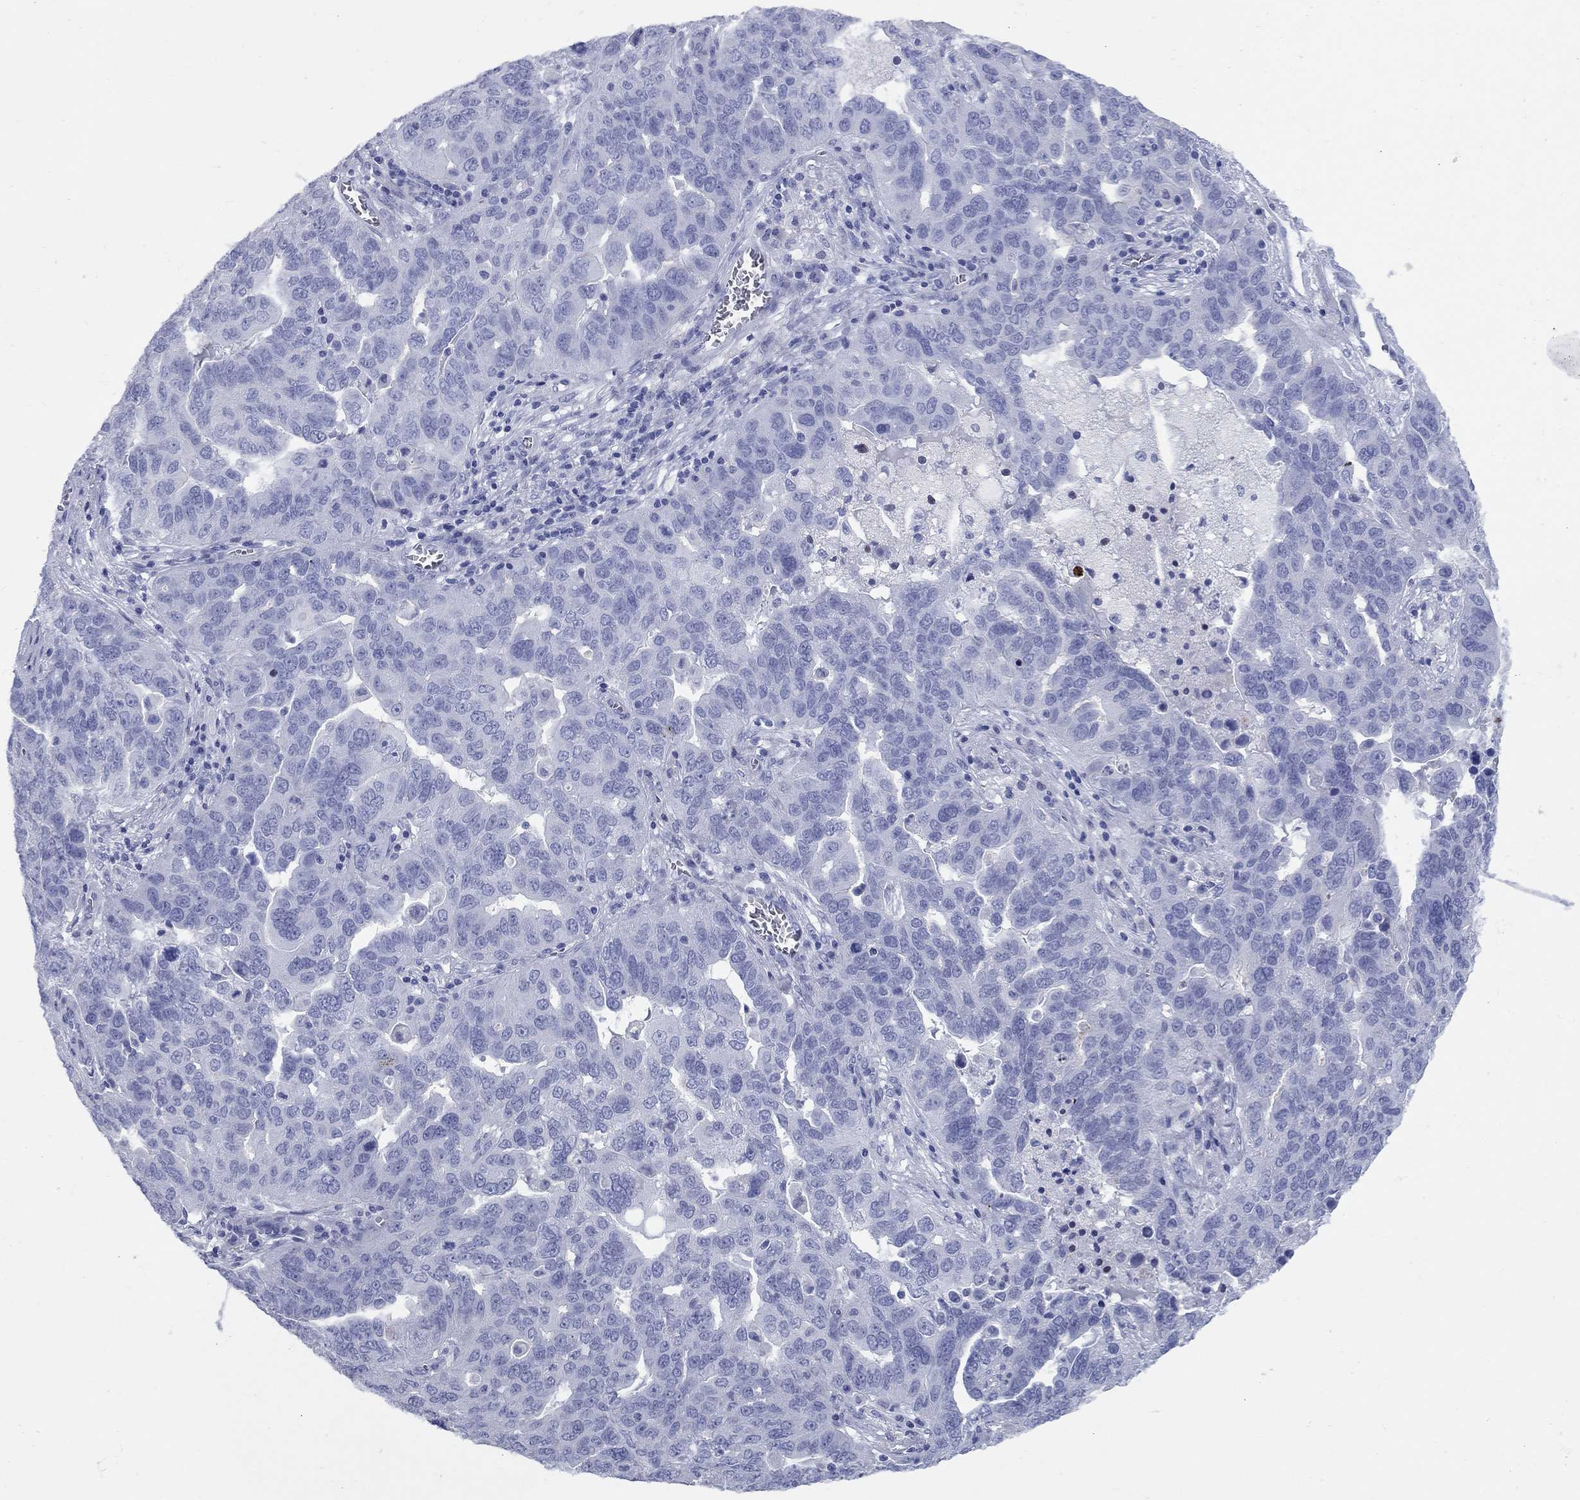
{"staining": {"intensity": "negative", "quantity": "none", "location": "none"}, "tissue": "ovarian cancer", "cell_type": "Tumor cells", "image_type": "cancer", "snomed": [{"axis": "morphology", "description": "Carcinoma, endometroid"}, {"axis": "topography", "description": "Soft tissue"}, {"axis": "topography", "description": "Ovary"}], "caption": "There is no significant staining in tumor cells of endometroid carcinoma (ovarian). The staining is performed using DAB brown chromogen with nuclei counter-stained in using hematoxylin.", "gene": "CCNA1", "patient": {"sex": "female", "age": 52}}